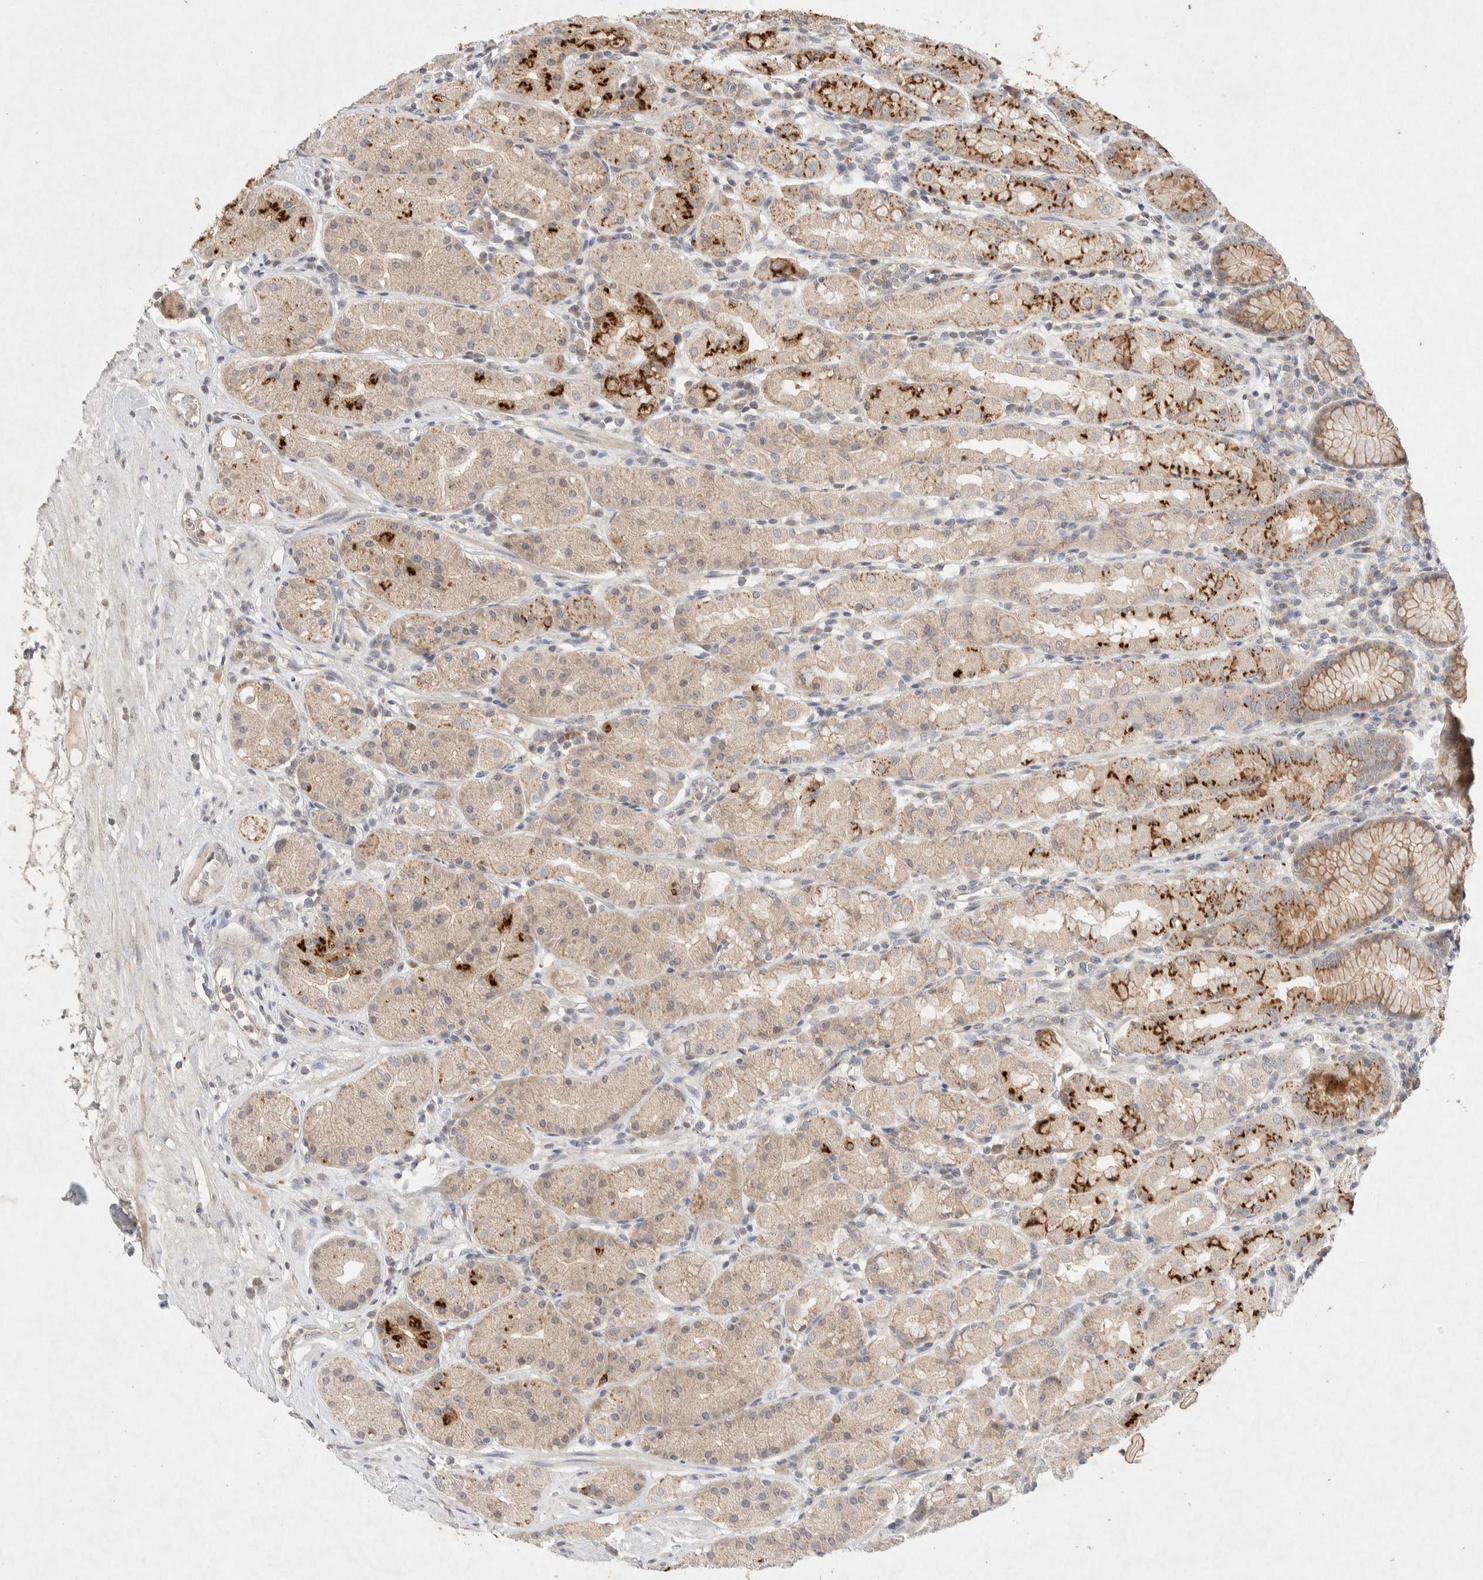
{"staining": {"intensity": "strong", "quantity": "<25%", "location": "cytoplasmic/membranous"}, "tissue": "stomach", "cell_type": "Glandular cells", "image_type": "normal", "snomed": [{"axis": "morphology", "description": "Normal tissue, NOS"}, {"axis": "topography", "description": "Stomach, lower"}], "caption": "Glandular cells exhibit medium levels of strong cytoplasmic/membranous expression in approximately <25% of cells in normal stomach. The staining is performed using DAB brown chromogen to label protein expression. The nuclei are counter-stained blue using hematoxylin.", "gene": "GNAI1", "patient": {"sex": "female", "age": 56}}